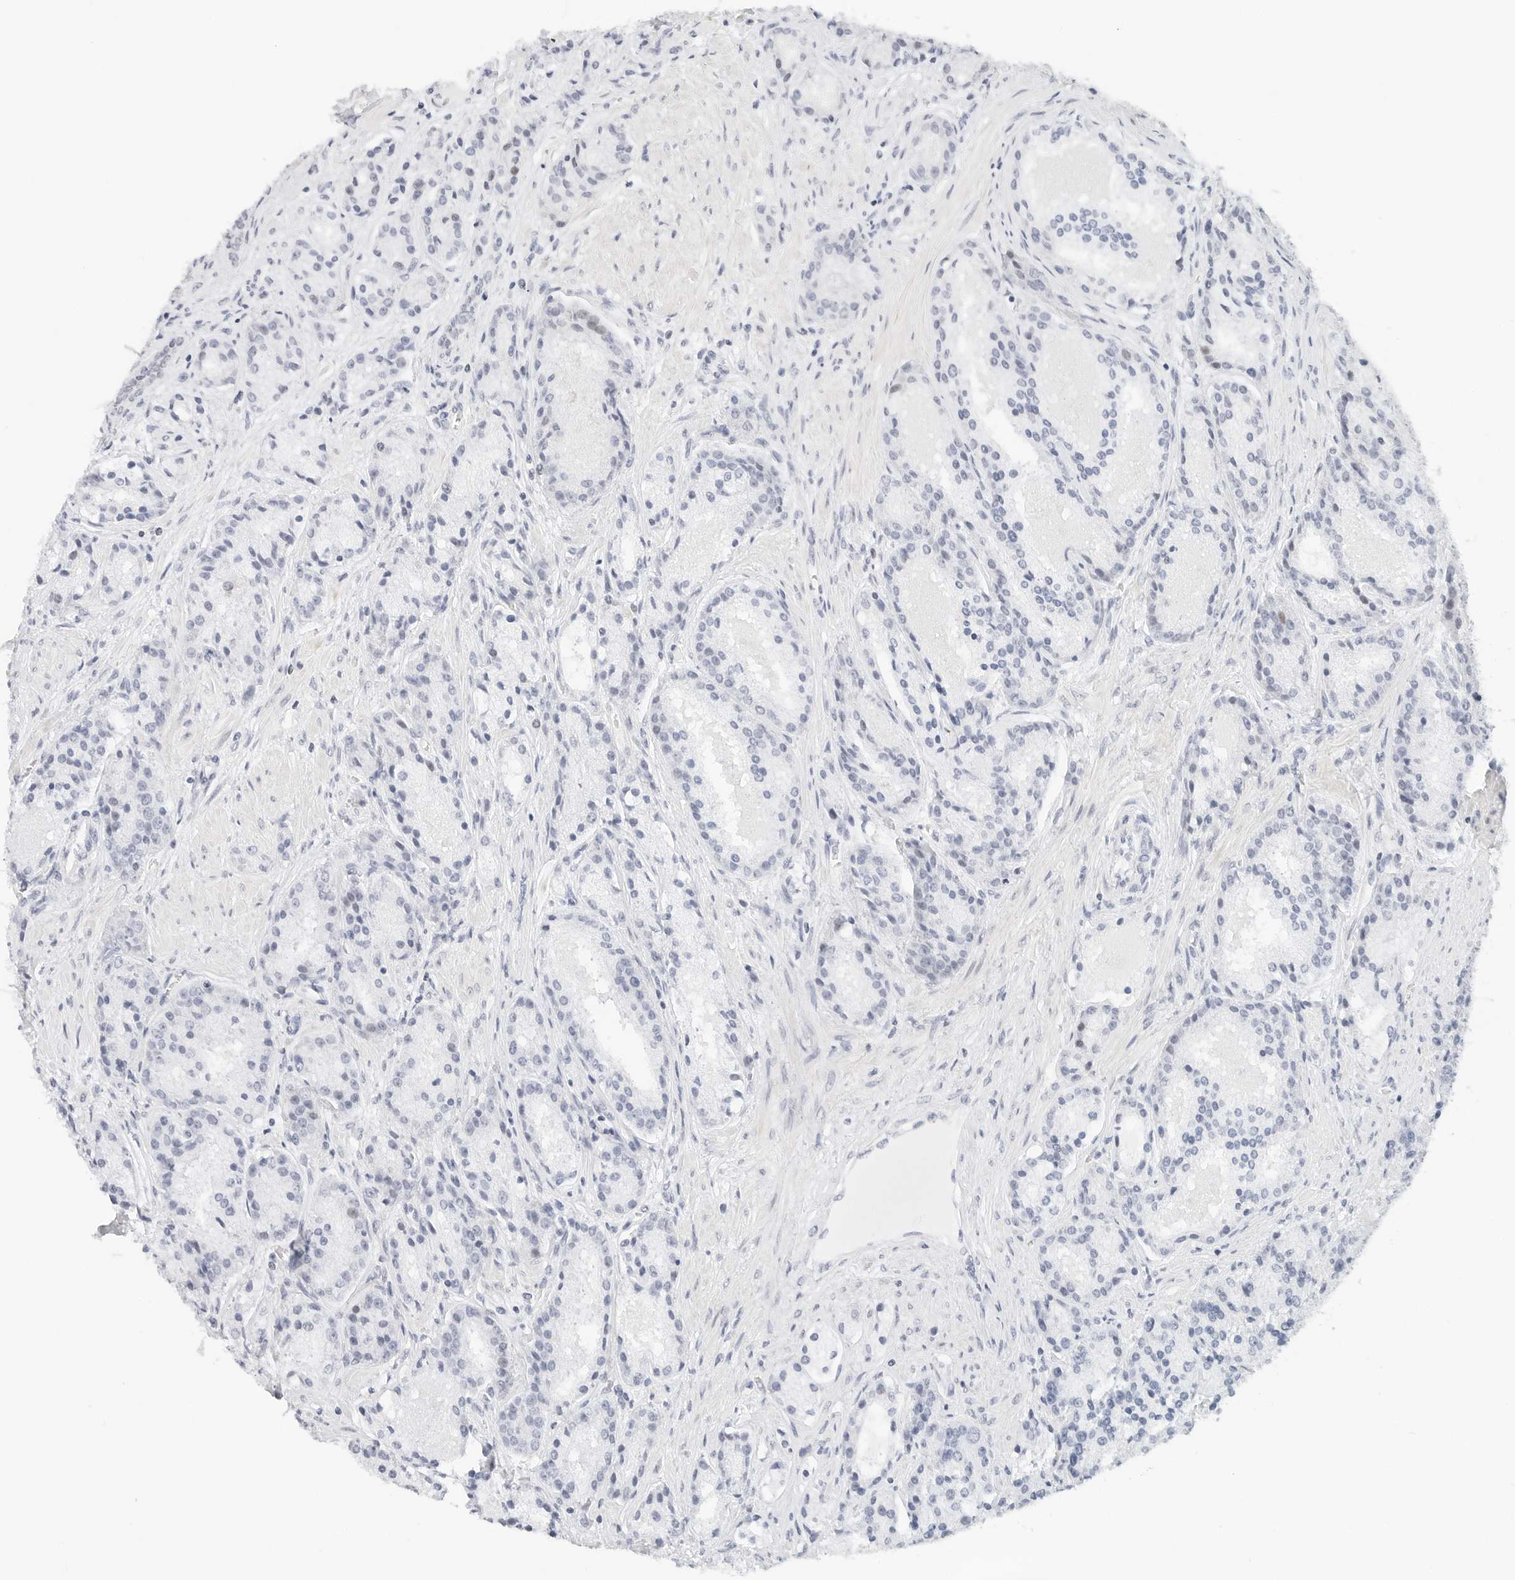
{"staining": {"intensity": "negative", "quantity": "none", "location": "none"}, "tissue": "prostate cancer", "cell_type": "Tumor cells", "image_type": "cancer", "snomed": [{"axis": "morphology", "description": "Adenocarcinoma, High grade"}, {"axis": "topography", "description": "Prostate"}], "caption": "The image demonstrates no significant expression in tumor cells of adenocarcinoma (high-grade) (prostate).", "gene": "NTMT2", "patient": {"sex": "male", "age": 60}}